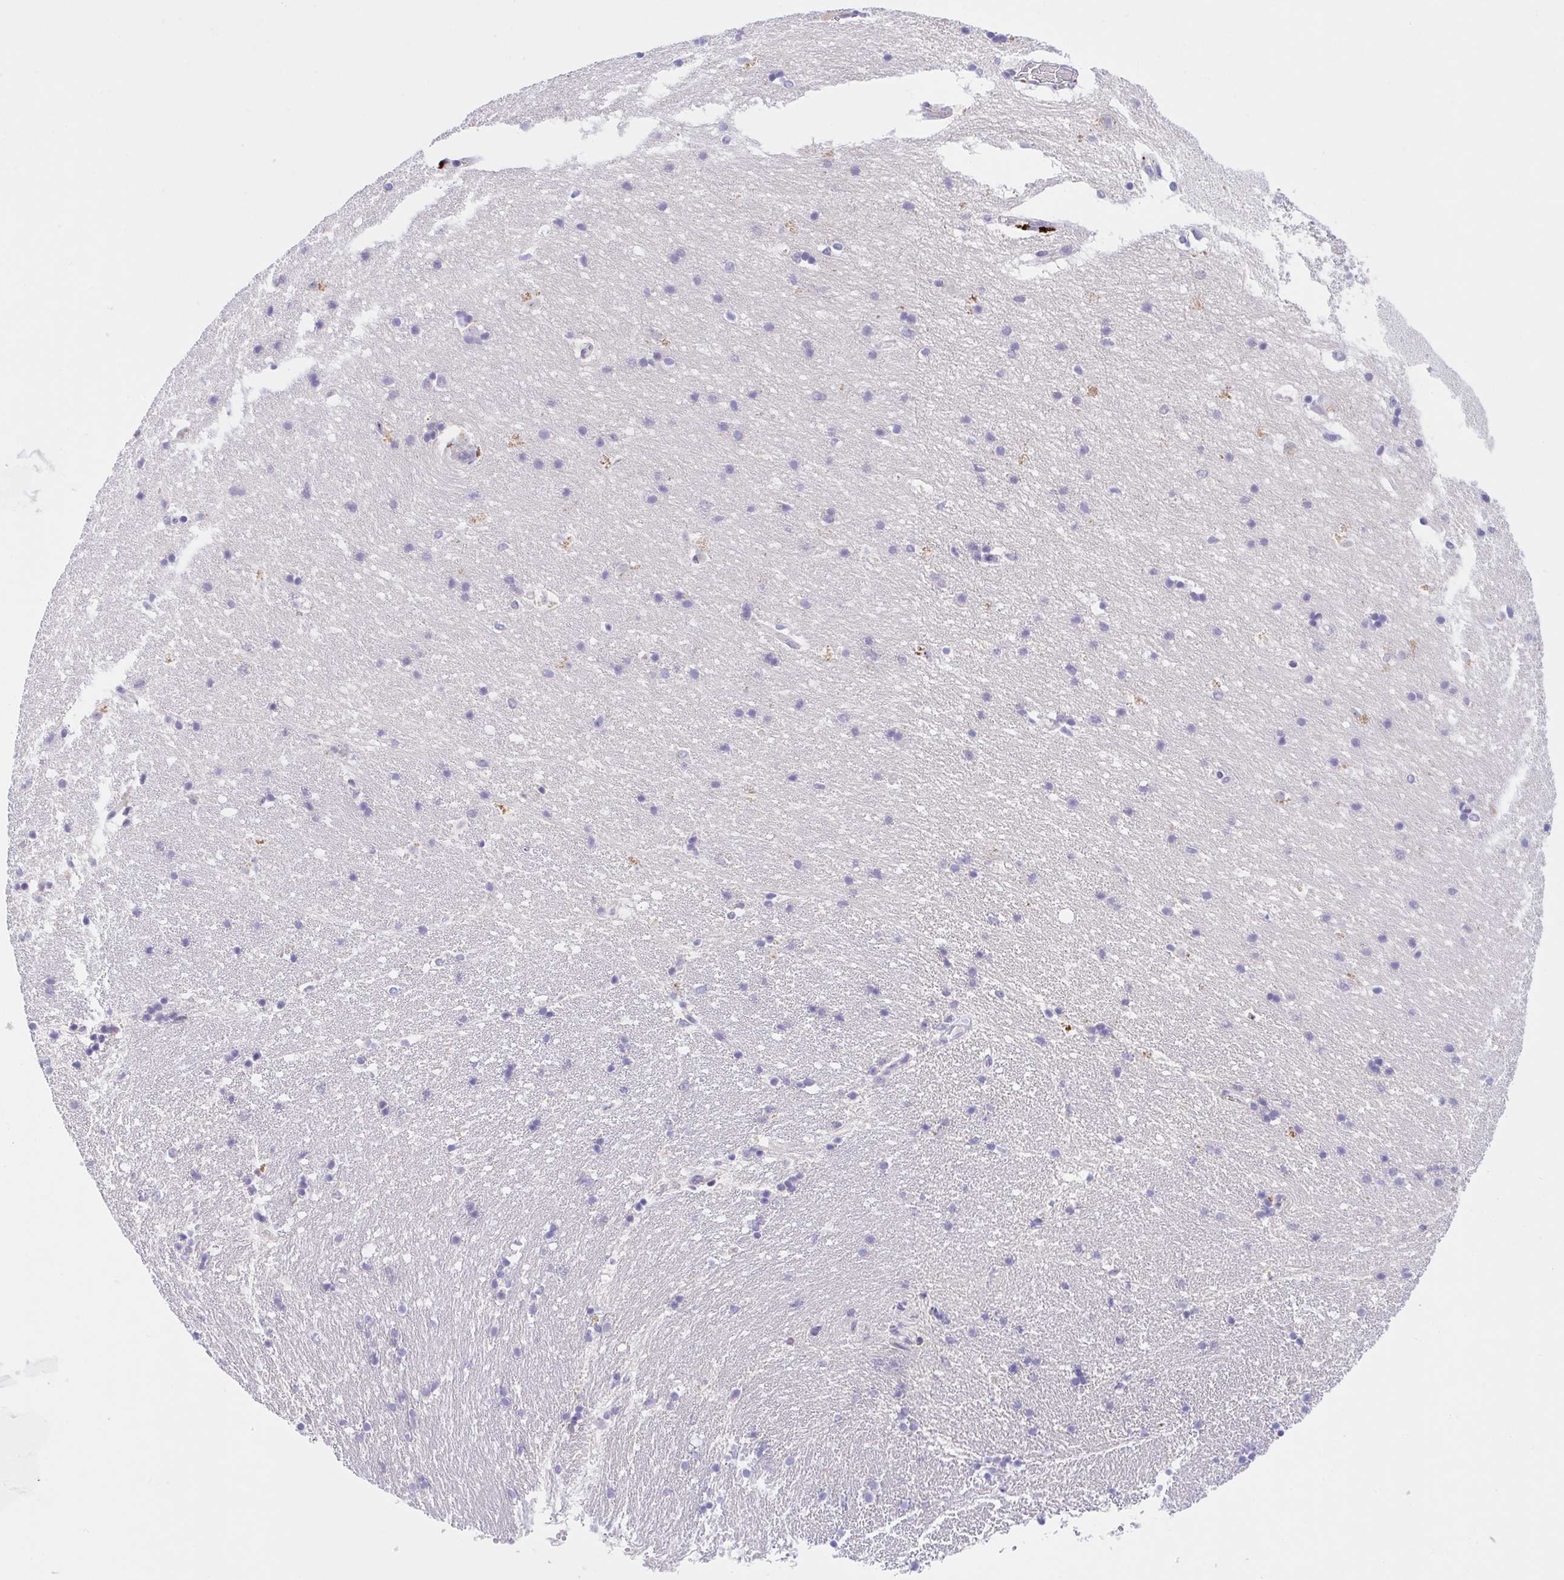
{"staining": {"intensity": "negative", "quantity": "none", "location": "none"}, "tissue": "hippocampus", "cell_type": "Glial cells", "image_type": "normal", "snomed": [{"axis": "morphology", "description": "Normal tissue, NOS"}, {"axis": "topography", "description": "Hippocampus"}], "caption": "DAB immunohistochemical staining of benign hippocampus exhibits no significant staining in glial cells.", "gene": "TMEM86A", "patient": {"sex": "male", "age": 63}}